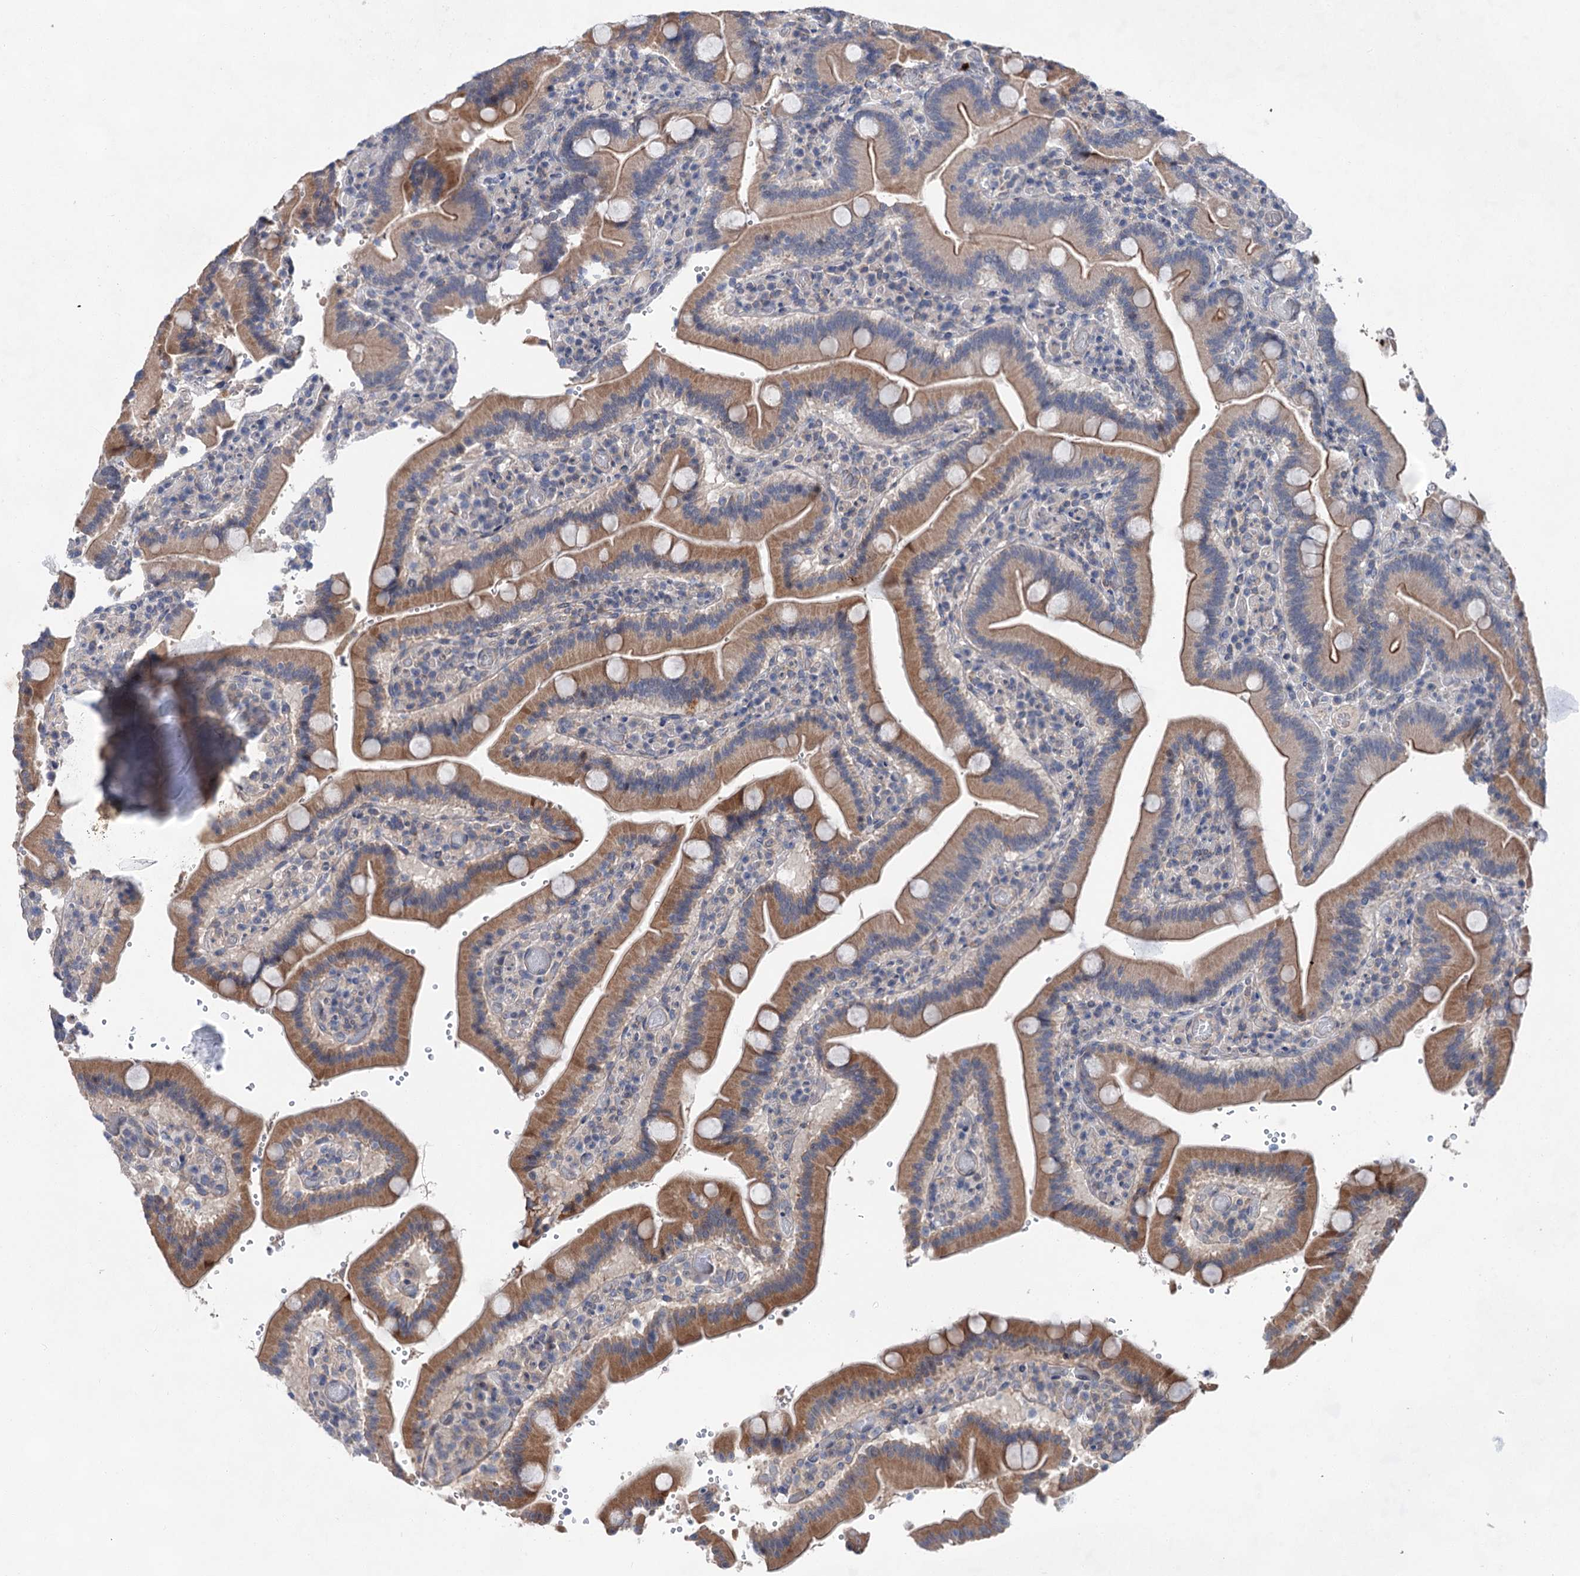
{"staining": {"intensity": "moderate", "quantity": ">75%", "location": "cytoplasmic/membranous"}, "tissue": "duodenum", "cell_type": "Glandular cells", "image_type": "normal", "snomed": [{"axis": "morphology", "description": "Normal tissue, NOS"}, {"axis": "topography", "description": "Duodenum"}], "caption": "This micrograph exhibits immunohistochemistry staining of normal duodenum, with medium moderate cytoplasmic/membranous staining in about >75% of glandular cells.", "gene": "MORN3", "patient": {"sex": "female", "age": 62}}